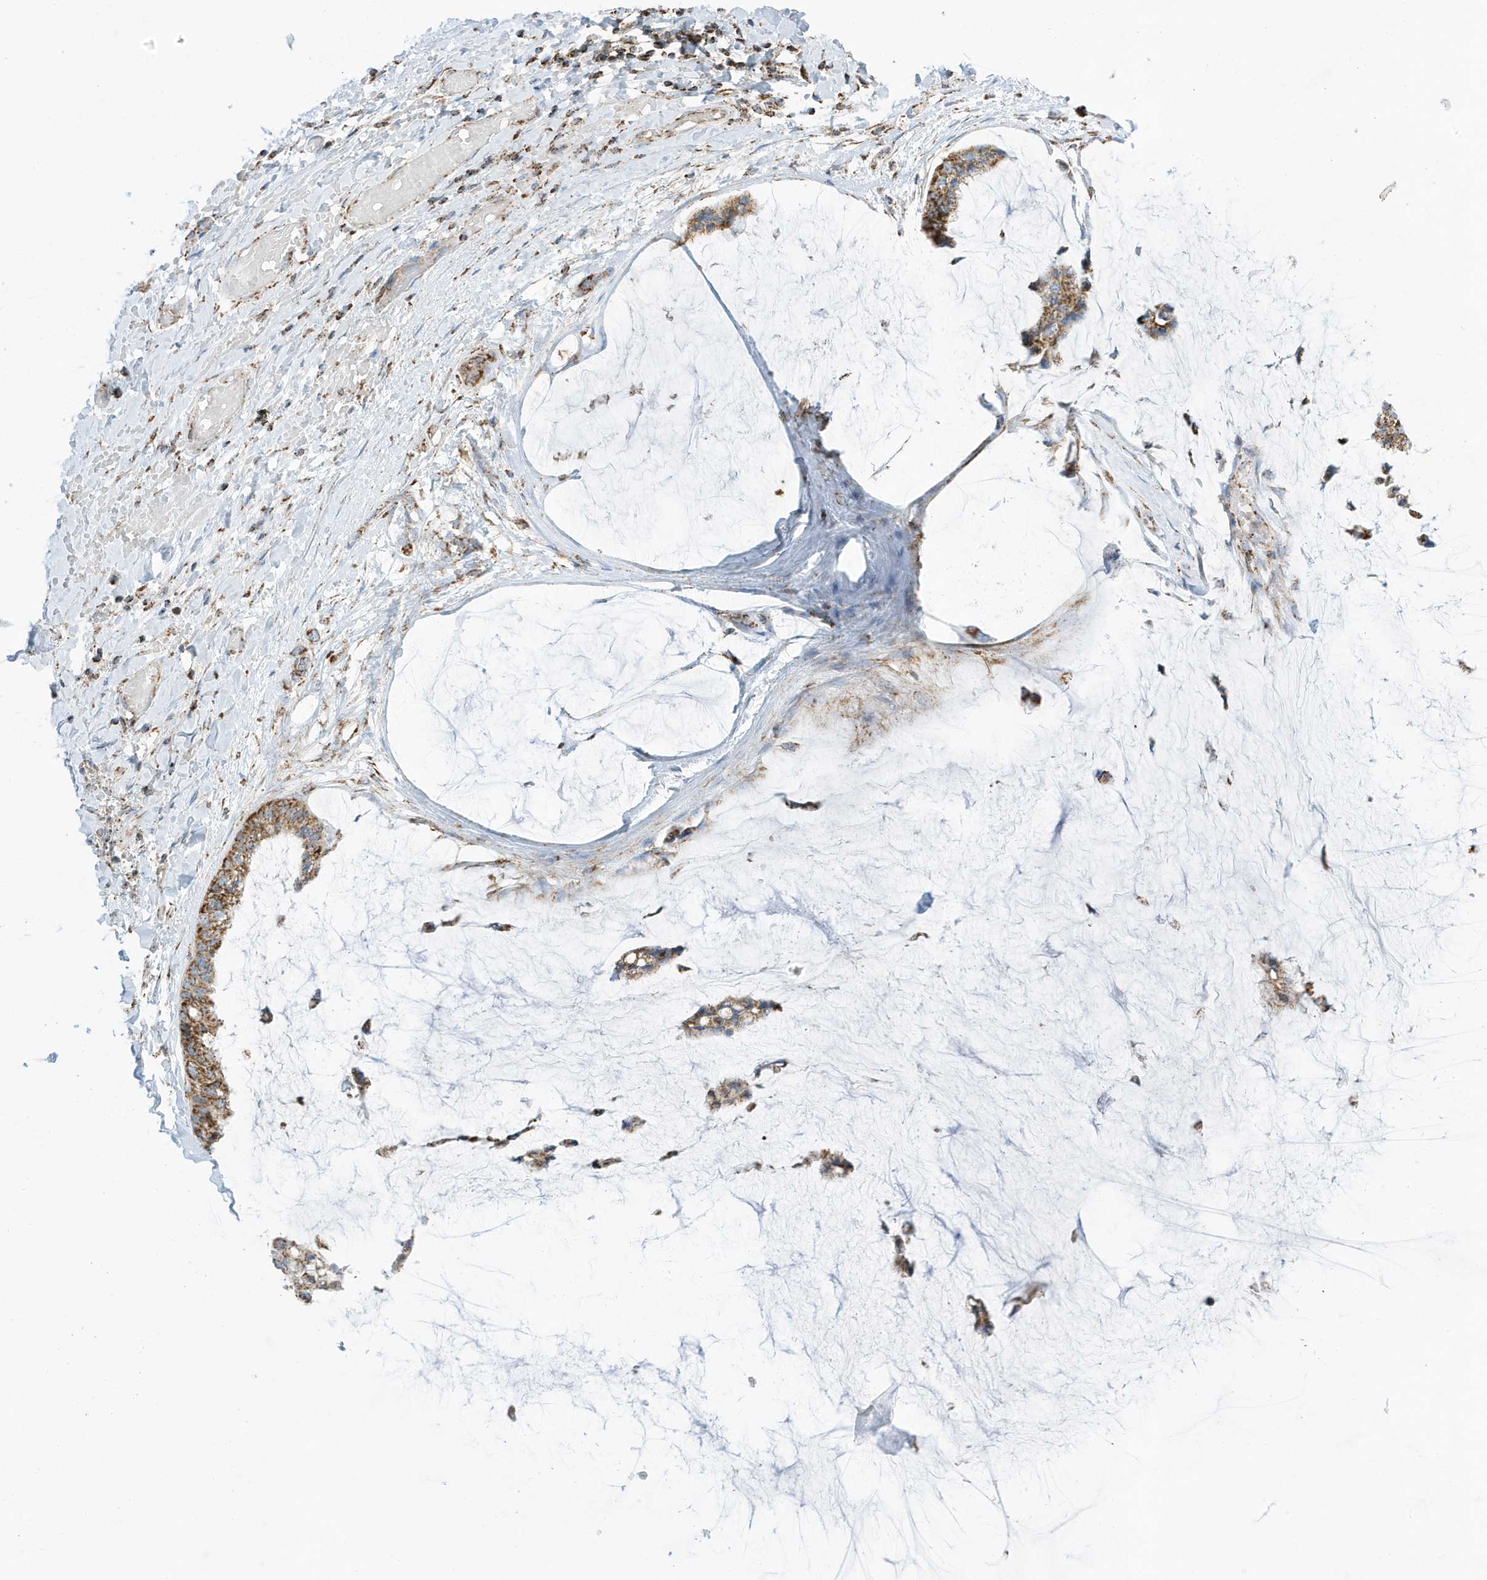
{"staining": {"intensity": "moderate", "quantity": ">75%", "location": "cytoplasmic/membranous"}, "tissue": "ovarian cancer", "cell_type": "Tumor cells", "image_type": "cancer", "snomed": [{"axis": "morphology", "description": "Cystadenocarcinoma, mucinous, NOS"}, {"axis": "topography", "description": "Ovary"}], "caption": "Ovarian cancer (mucinous cystadenocarcinoma) tissue reveals moderate cytoplasmic/membranous positivity in approximately >75% of tumor cells, visualized by immunohistochemistry.", "gene": "ATP5ME", "patient": {"sex": "female", "age": 39}}